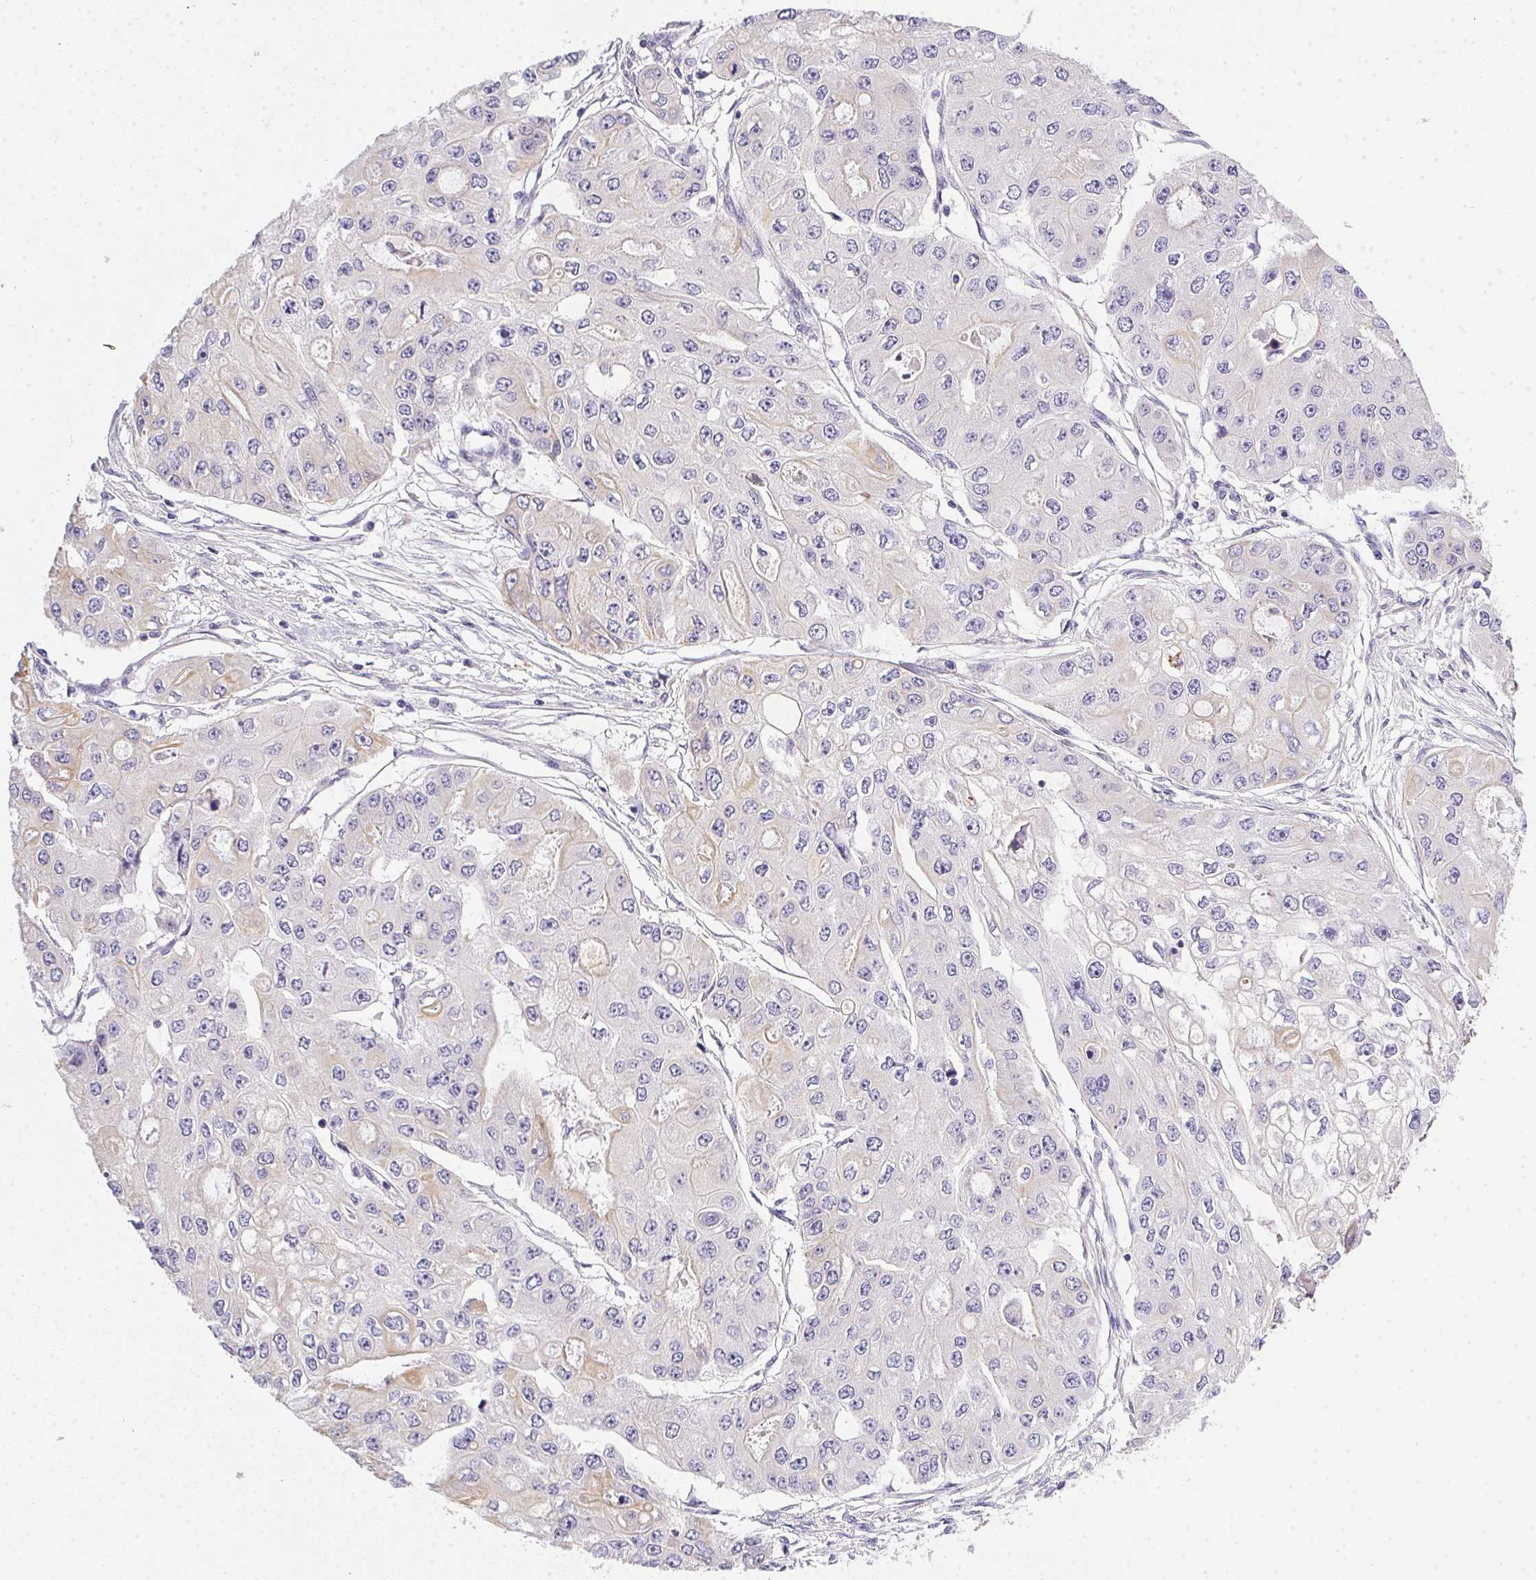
{"staining": {"intensity": "negative", "quantity": "none", "location": "none"}, "tissue": "ovarian cancer", "cell_type": "Tumor cells", "image_type": "cancer", "snomed": [{"axis": "morphology", "description": "Cystadenocarcinoma, serous, NOS"}, {"axis": "topography", "description": "Ovary"}], "caption": "A micrograph of serous cystadenocarcinoma (ovarian) stained for a protein exhibits no brown staining in tumor cells.", "gene": "SLC17A7", "patient": {"sex": "female", "age": 56}}